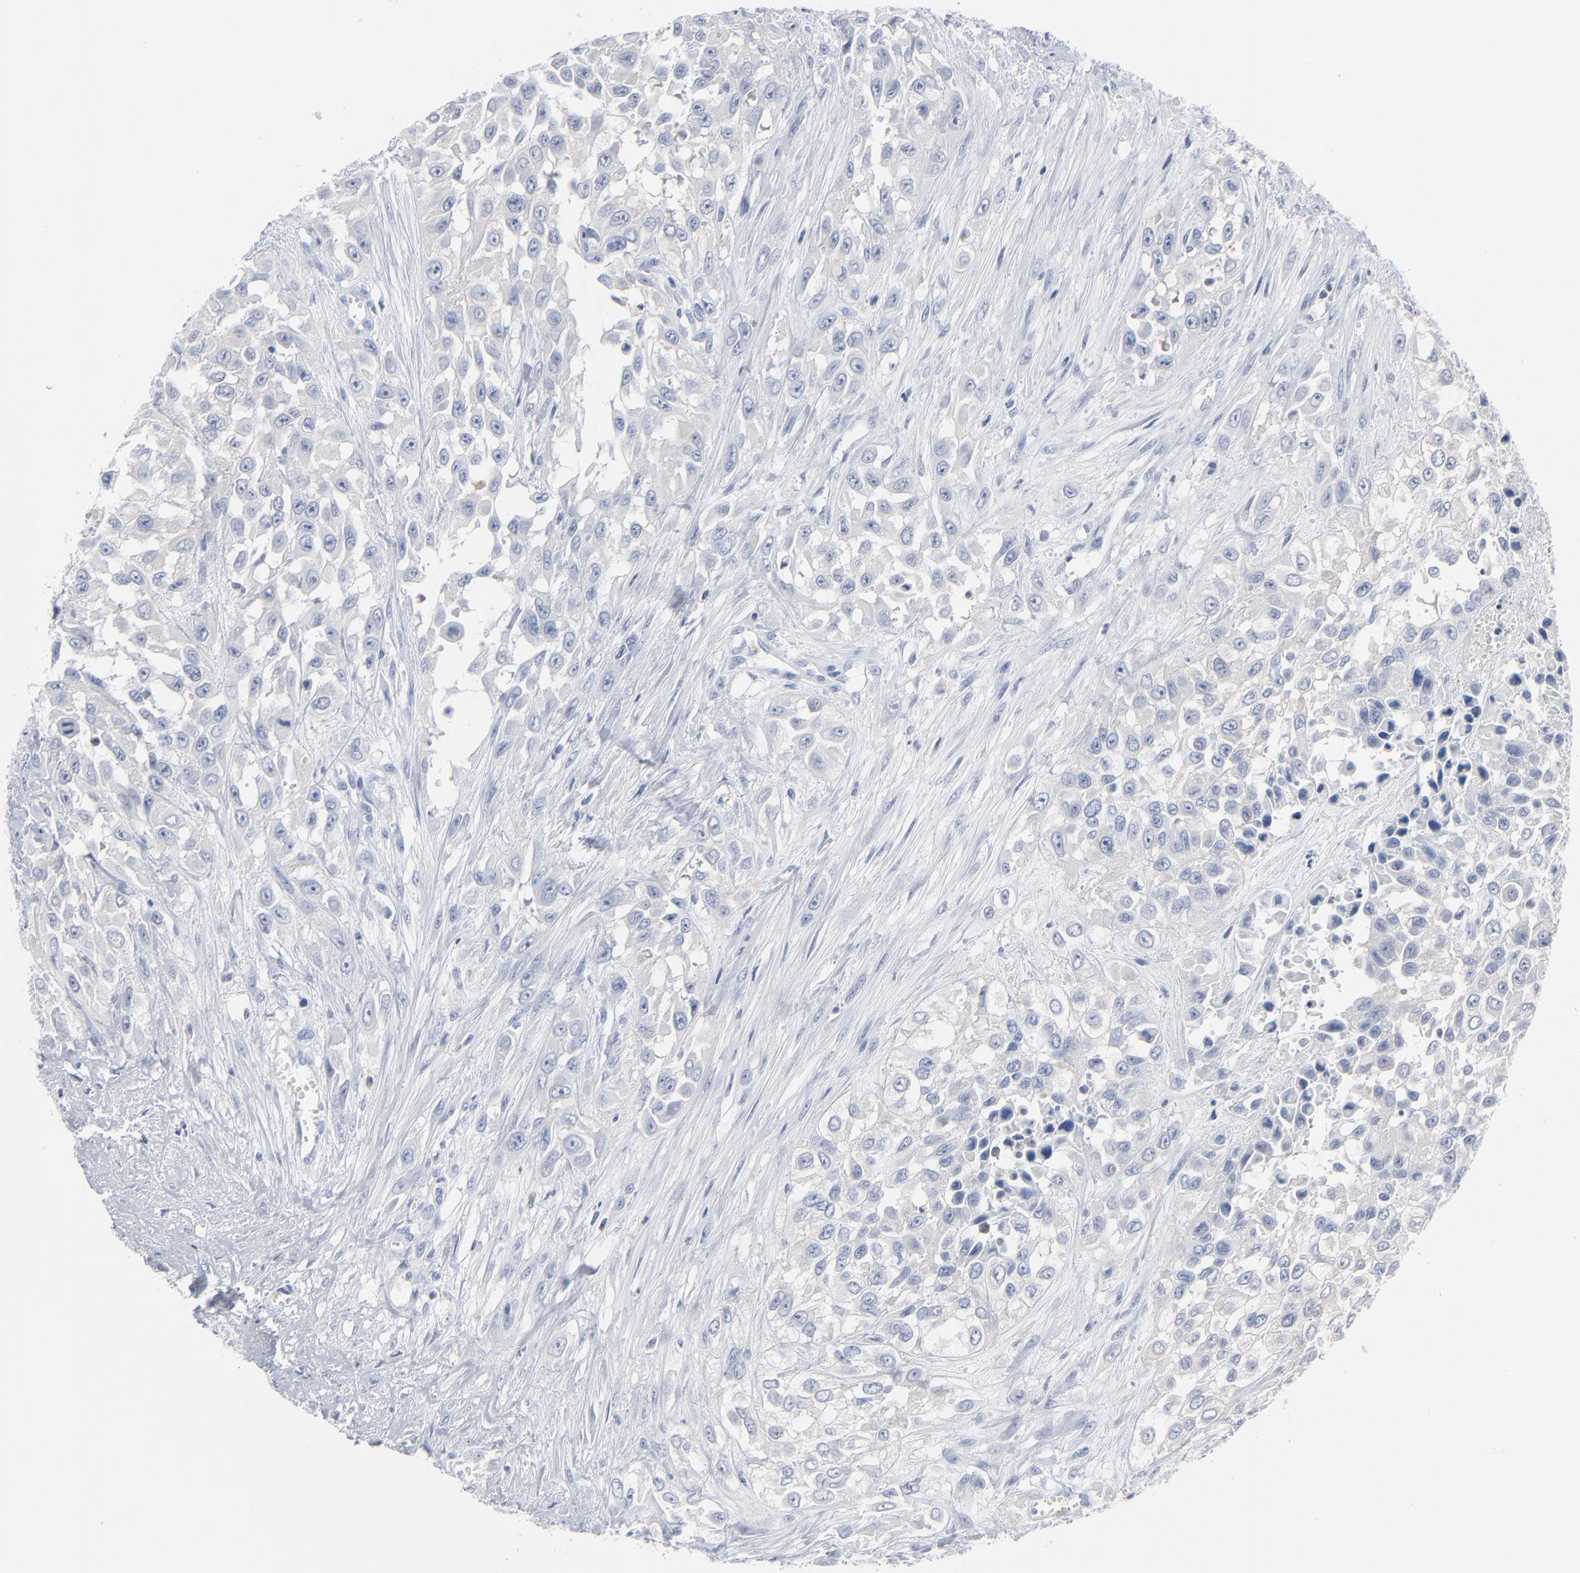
{"staining": {"intensity": "negative", "quantity": "none", "location": "none"}, "tissue": "urothelial cancer", "cell_type": "Tumor cells", "image_type": "cancer", "snomed": [{"axis": "morphology", "description": "Urothelial carcinoma, High grade"}, {"axis": "topography", "description": "Urinary bladder"}], "caption": "The photomicrograph displays no staining of tumor cells in high-grade urothelial carcinoma.", "gene": "PTK2B", "patient": {"sex": "male", "age": 57}}